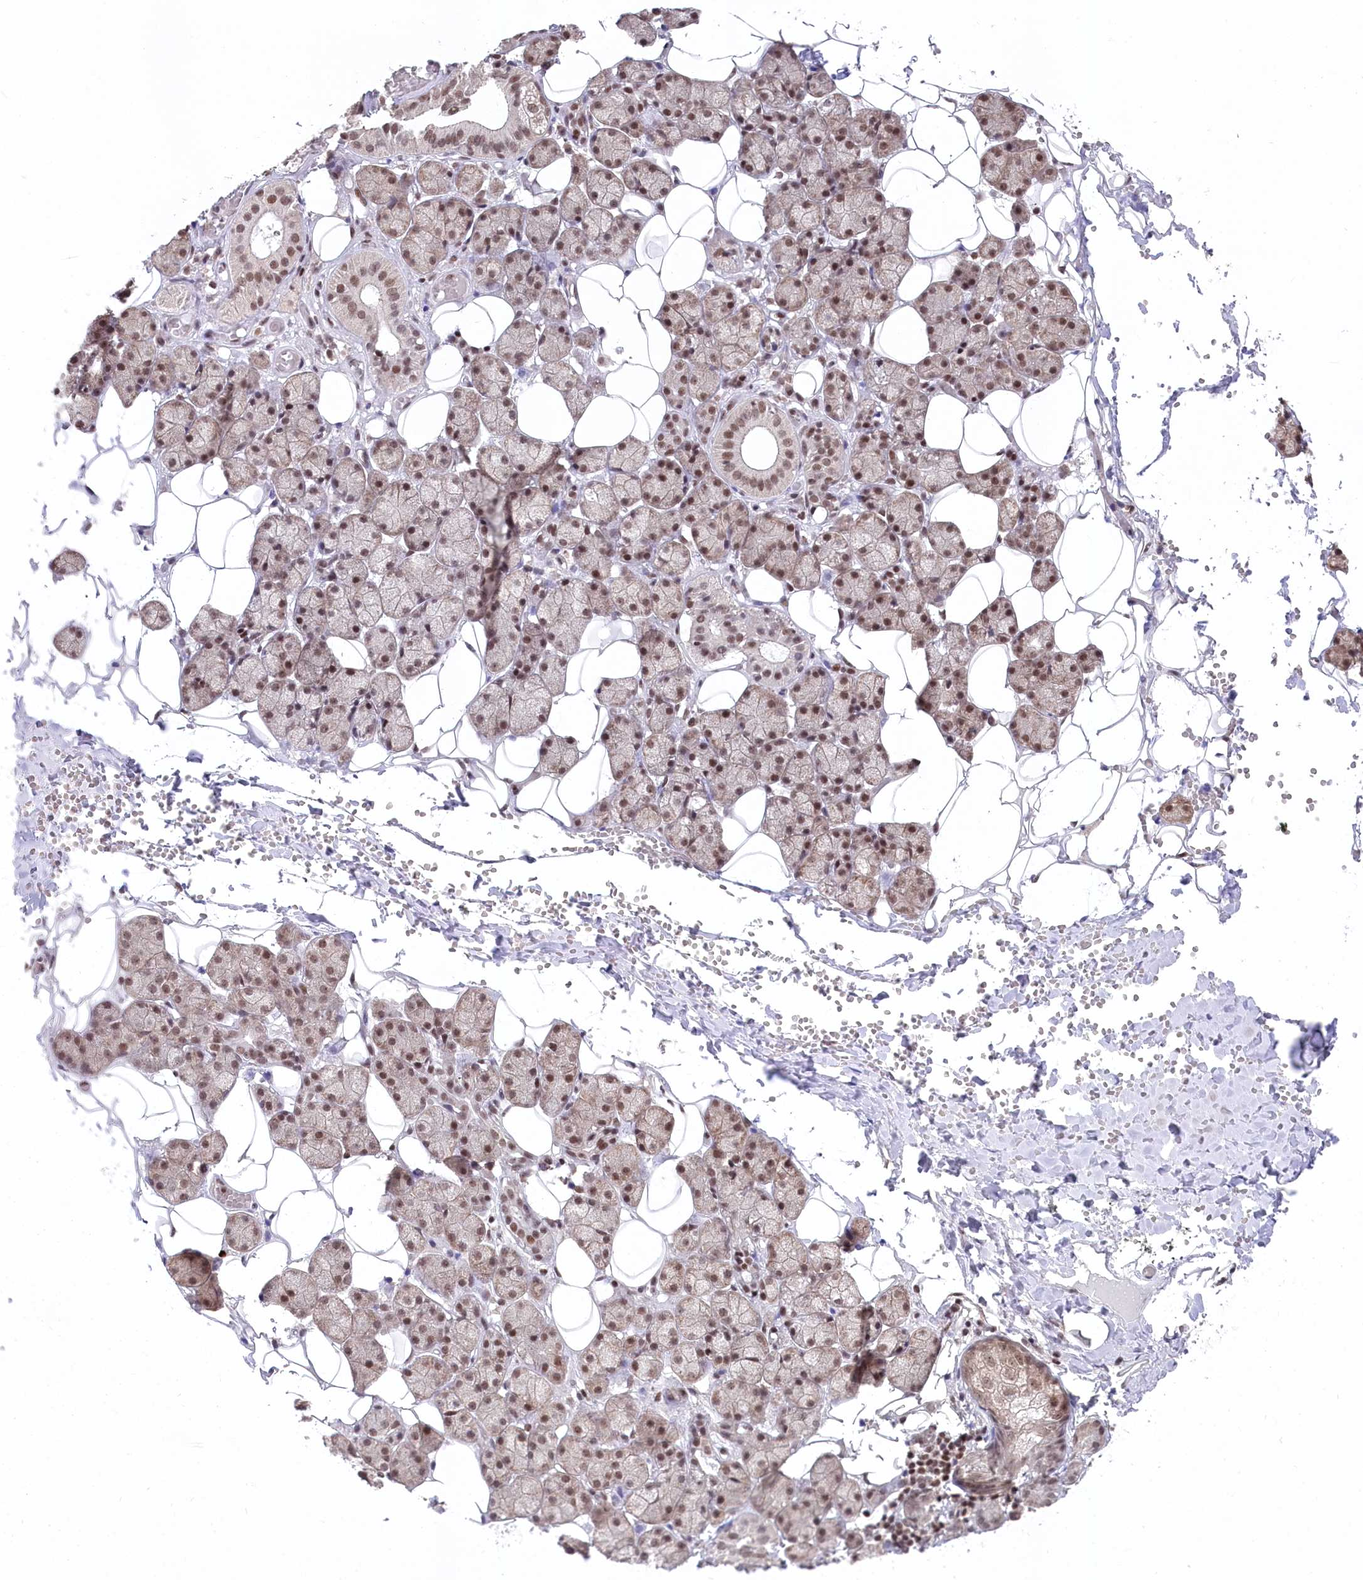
{"staining": {"intensity": "moderate", "quantity": "25%-75%", "location": "nuclear"}, "tissue": "salivary gland", "cell_type": "Glandular cells", "image_type": "normal", "snomed": [{"axis": "morphology", "description": "Normal tissue, NOS"}, {"axis": "topography", "description": "Salivary gland"}], "caption": "Immunohistochemistry (IHC) of unremarkable salivary gland displays medium levels of moderate nuclear expression in approximately 25%-75% of glandular cells.", "gene": "CGGBP1", "patient": {"sex": "female", "age": 33}}